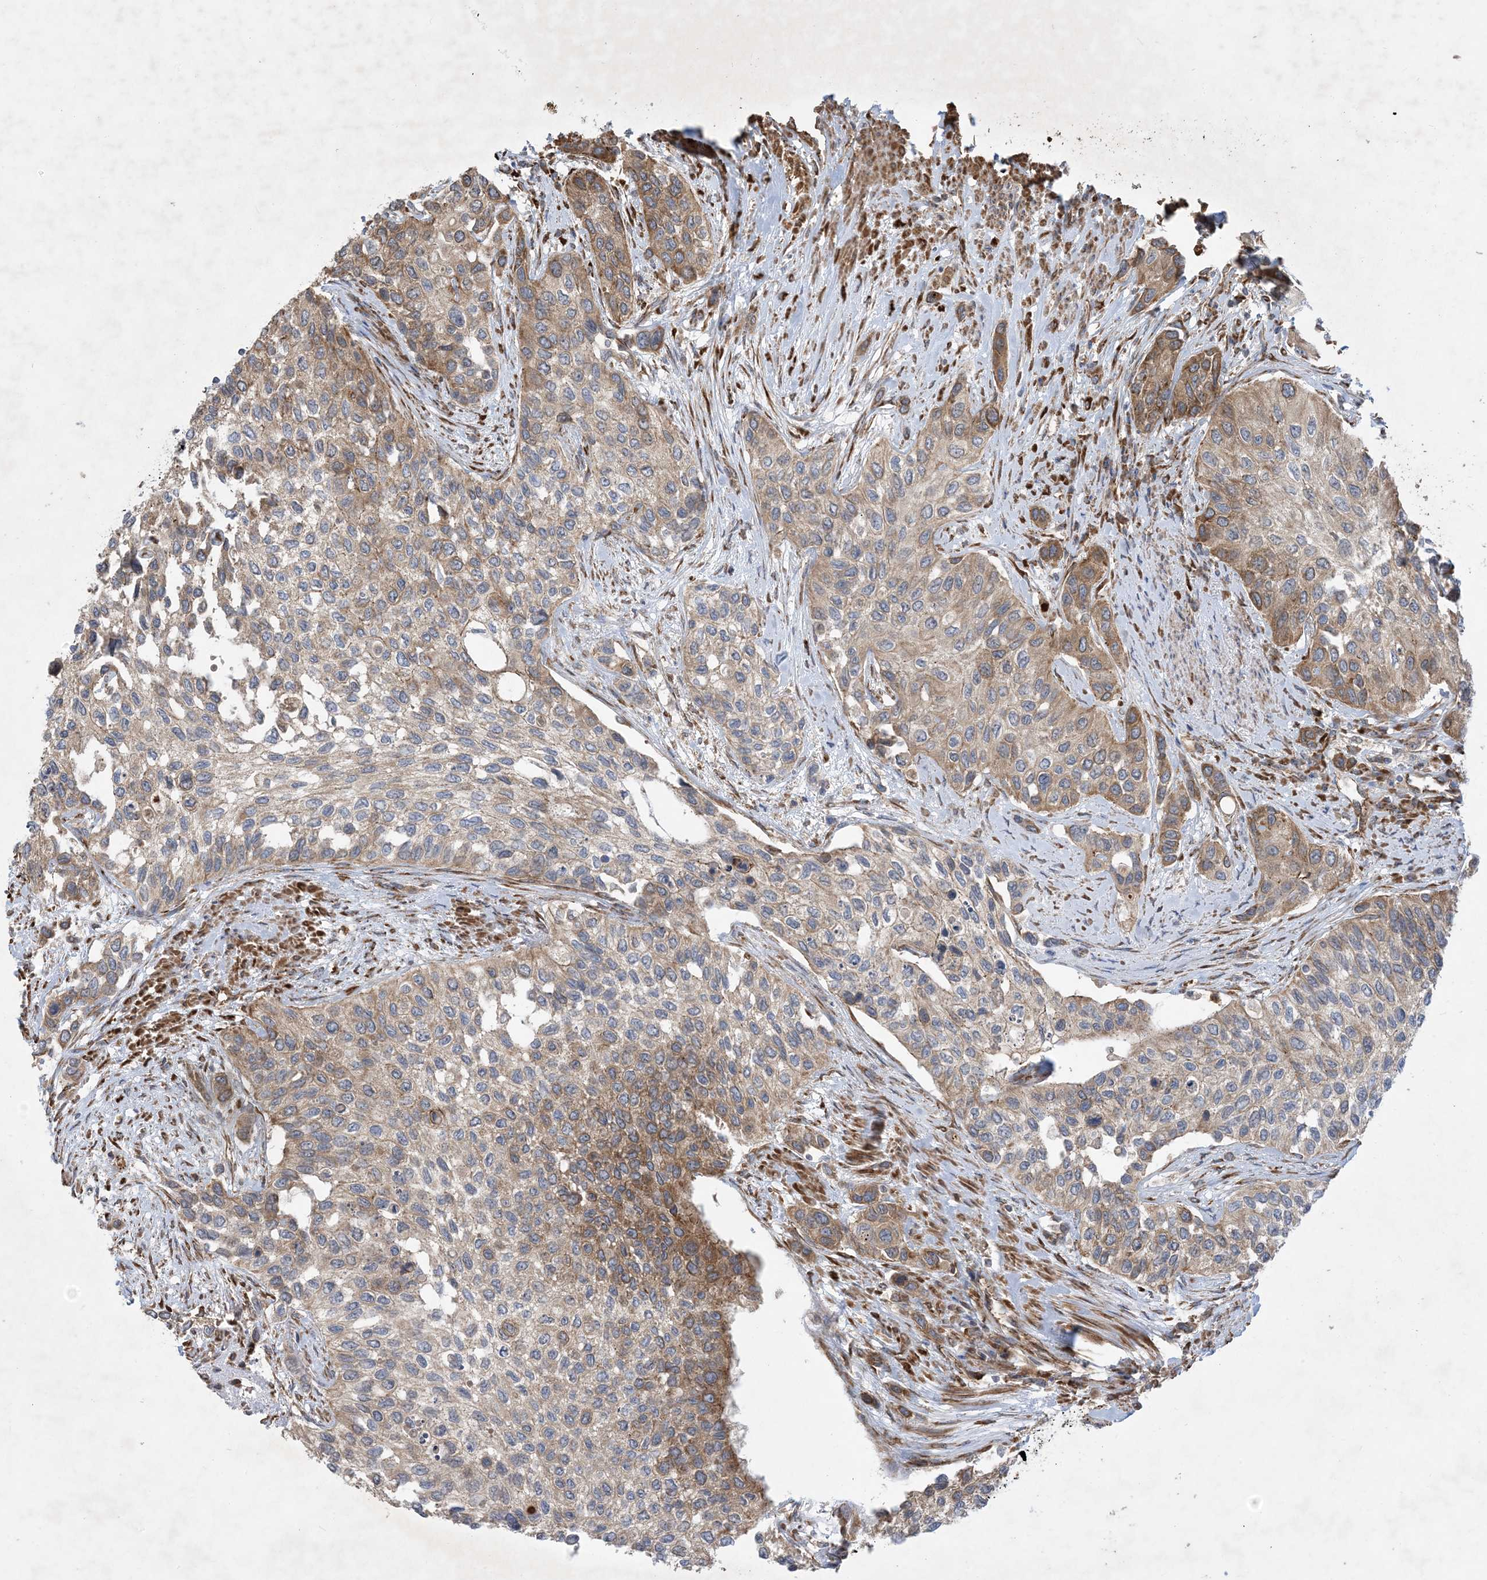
{"staining": {"intensity": "moderate", "quantity": "25%-75%", "location": "cytoplasmic/membranous"}, "tissue": "urothelial cancer", "cell_type": "Tumor cells", "image_type": "cancer", "snomed": [{"axis": "morphology", "description": "Normal tissue, NOS"}, {"axis": "morphology", "description": "Urothelial carcinoma, High grade"}, {"axis": "topography", "description": "Vascular tissue"}, {"axis": "topography", "description": "Urinary bladder"}], "caption": "Urothelial carcinoma (high-grade) stained with a protein marker displays moderate staining in tumor cells.", "gene": "OTOP1", "patient": {"sex": "female", "age": 56}}